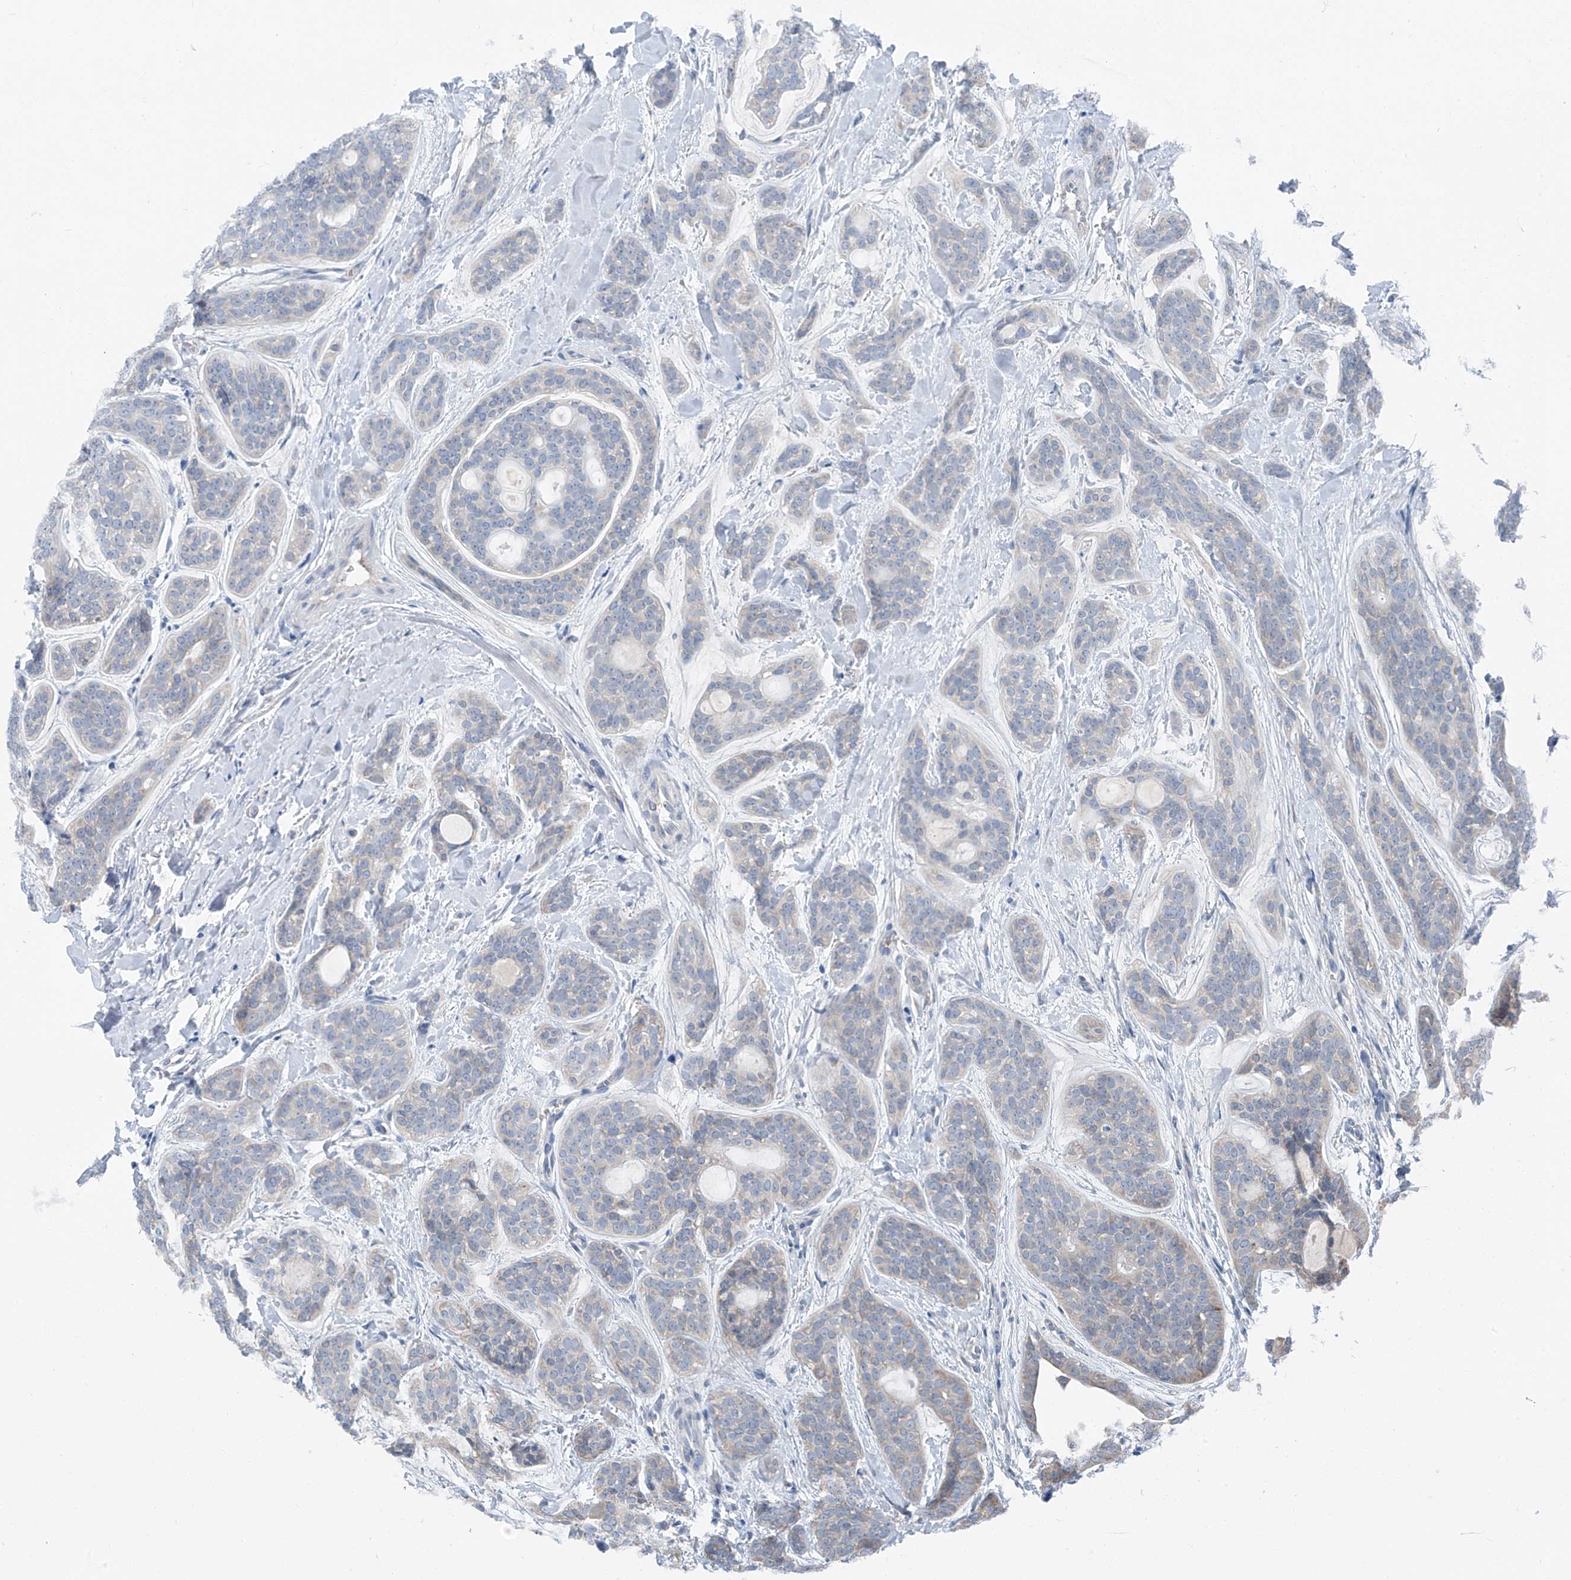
{"staining": {"intensity": "negative", "quantity": "none", "location": "none"}, "tissue": "head and neck cancer", "cell_type": "Tumor cells", "image_type": "cancer", "snomed": [{"axis": "morphology", "description": "Adenocarcinoma, NOS"}, {"axis": "topography", "description": "Head-Neck"}], "caption": "Human adenocarcinoma (head and neck) stained for a protein using immunohistochemistry (IHC) demonstrates no positivity in tumor cells.", "gene": "CHMP2B", "patient": {"sex": "male", "age": 66}}